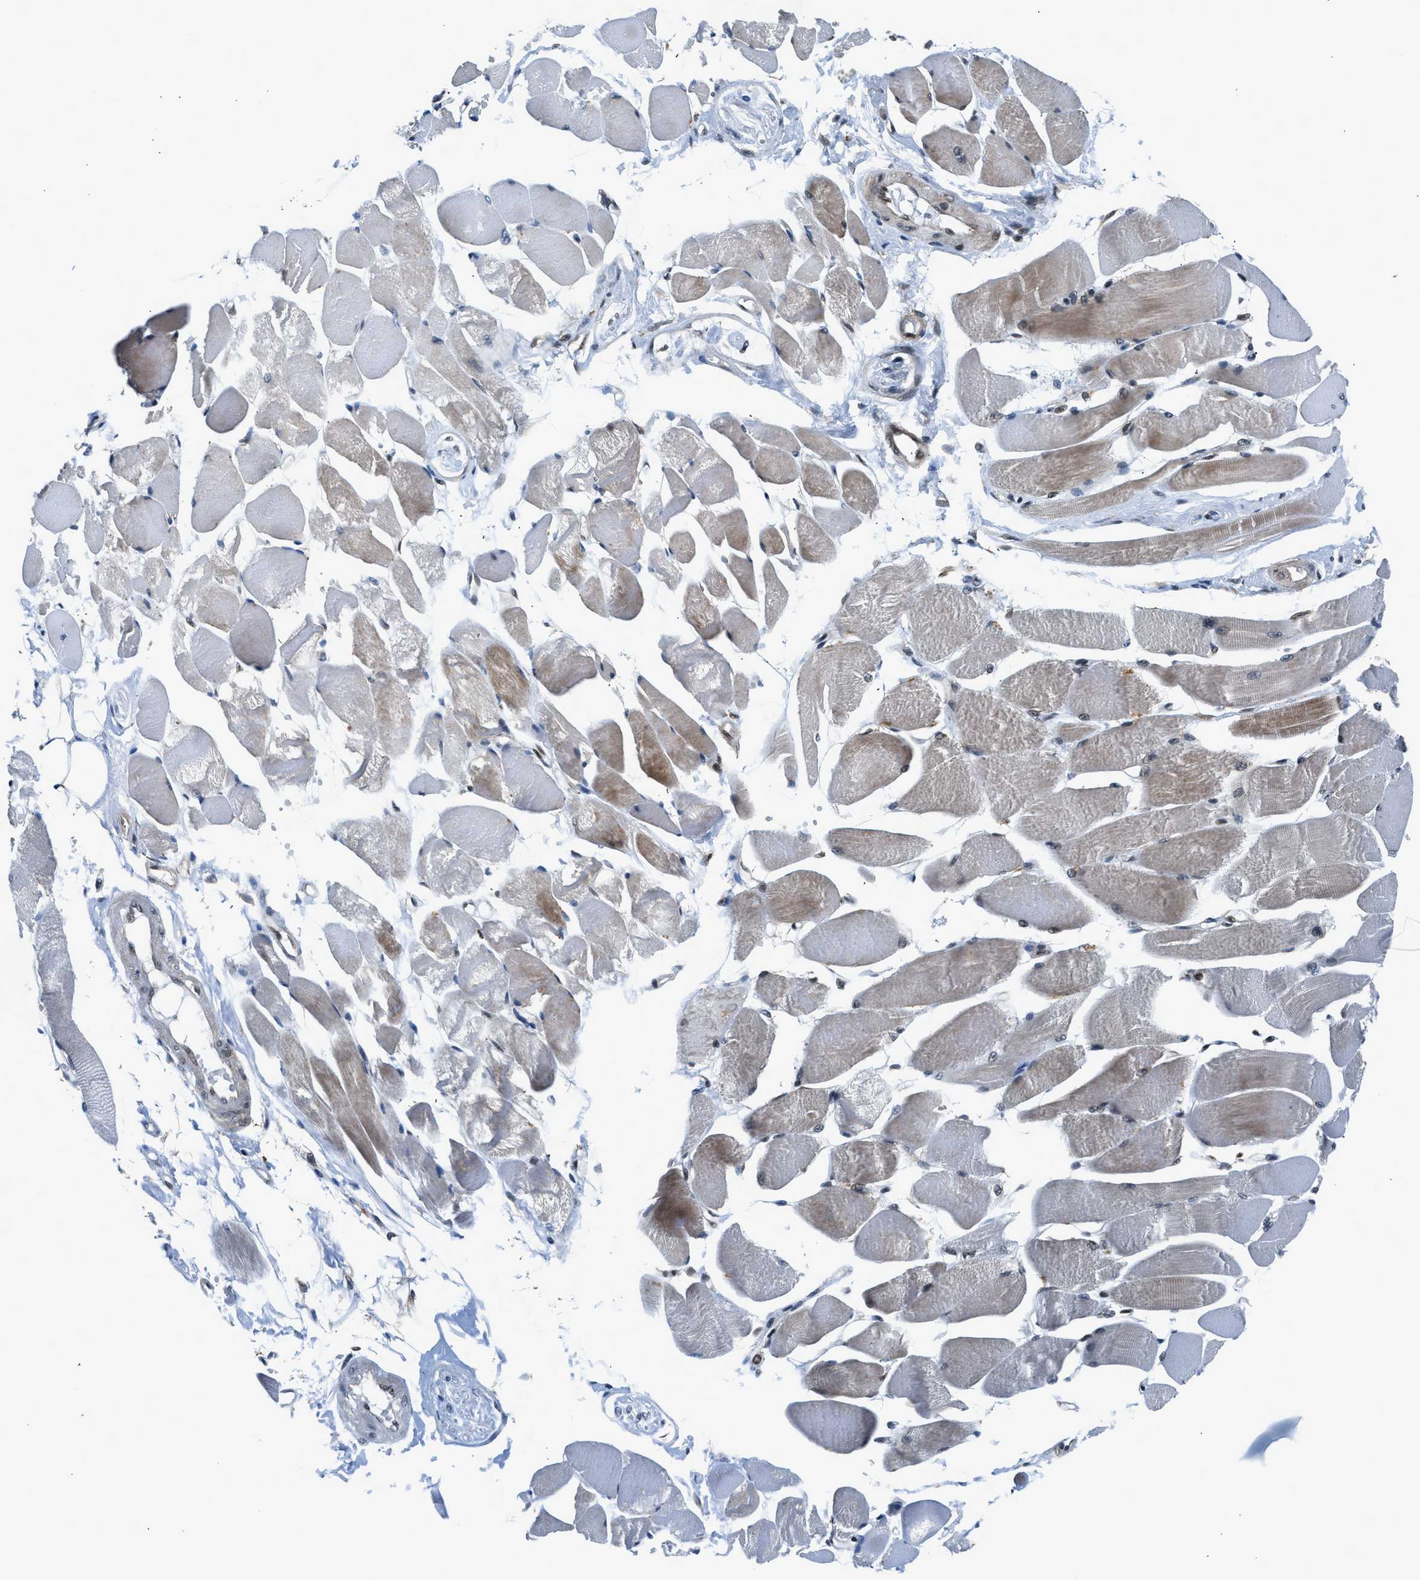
{"staining": {"intensity": "moderate", "quantity": ">75%", "location": "cytoplasmic/membranous,nuclear"}, "tissue": "skeletal muscle", "cell_type": "Myocytes", "image_type": "normal", "snomed": [{"axis": "morphology", "description": "Normal tissue, NOS"}, {"axis": "topography", "description": "Skeletal muscle"}, {"axis": "topography", "description": "Peripheral nerve tissue"}], "caption": "The histopathology image shows staining of benign skeletal muscle, revealing moderate cytoplasmic/membranous,nuclear protein expression (brown color) within myocytes.", "gene": "RETREG3", "patient": {"sex": "female", "age": 84}}